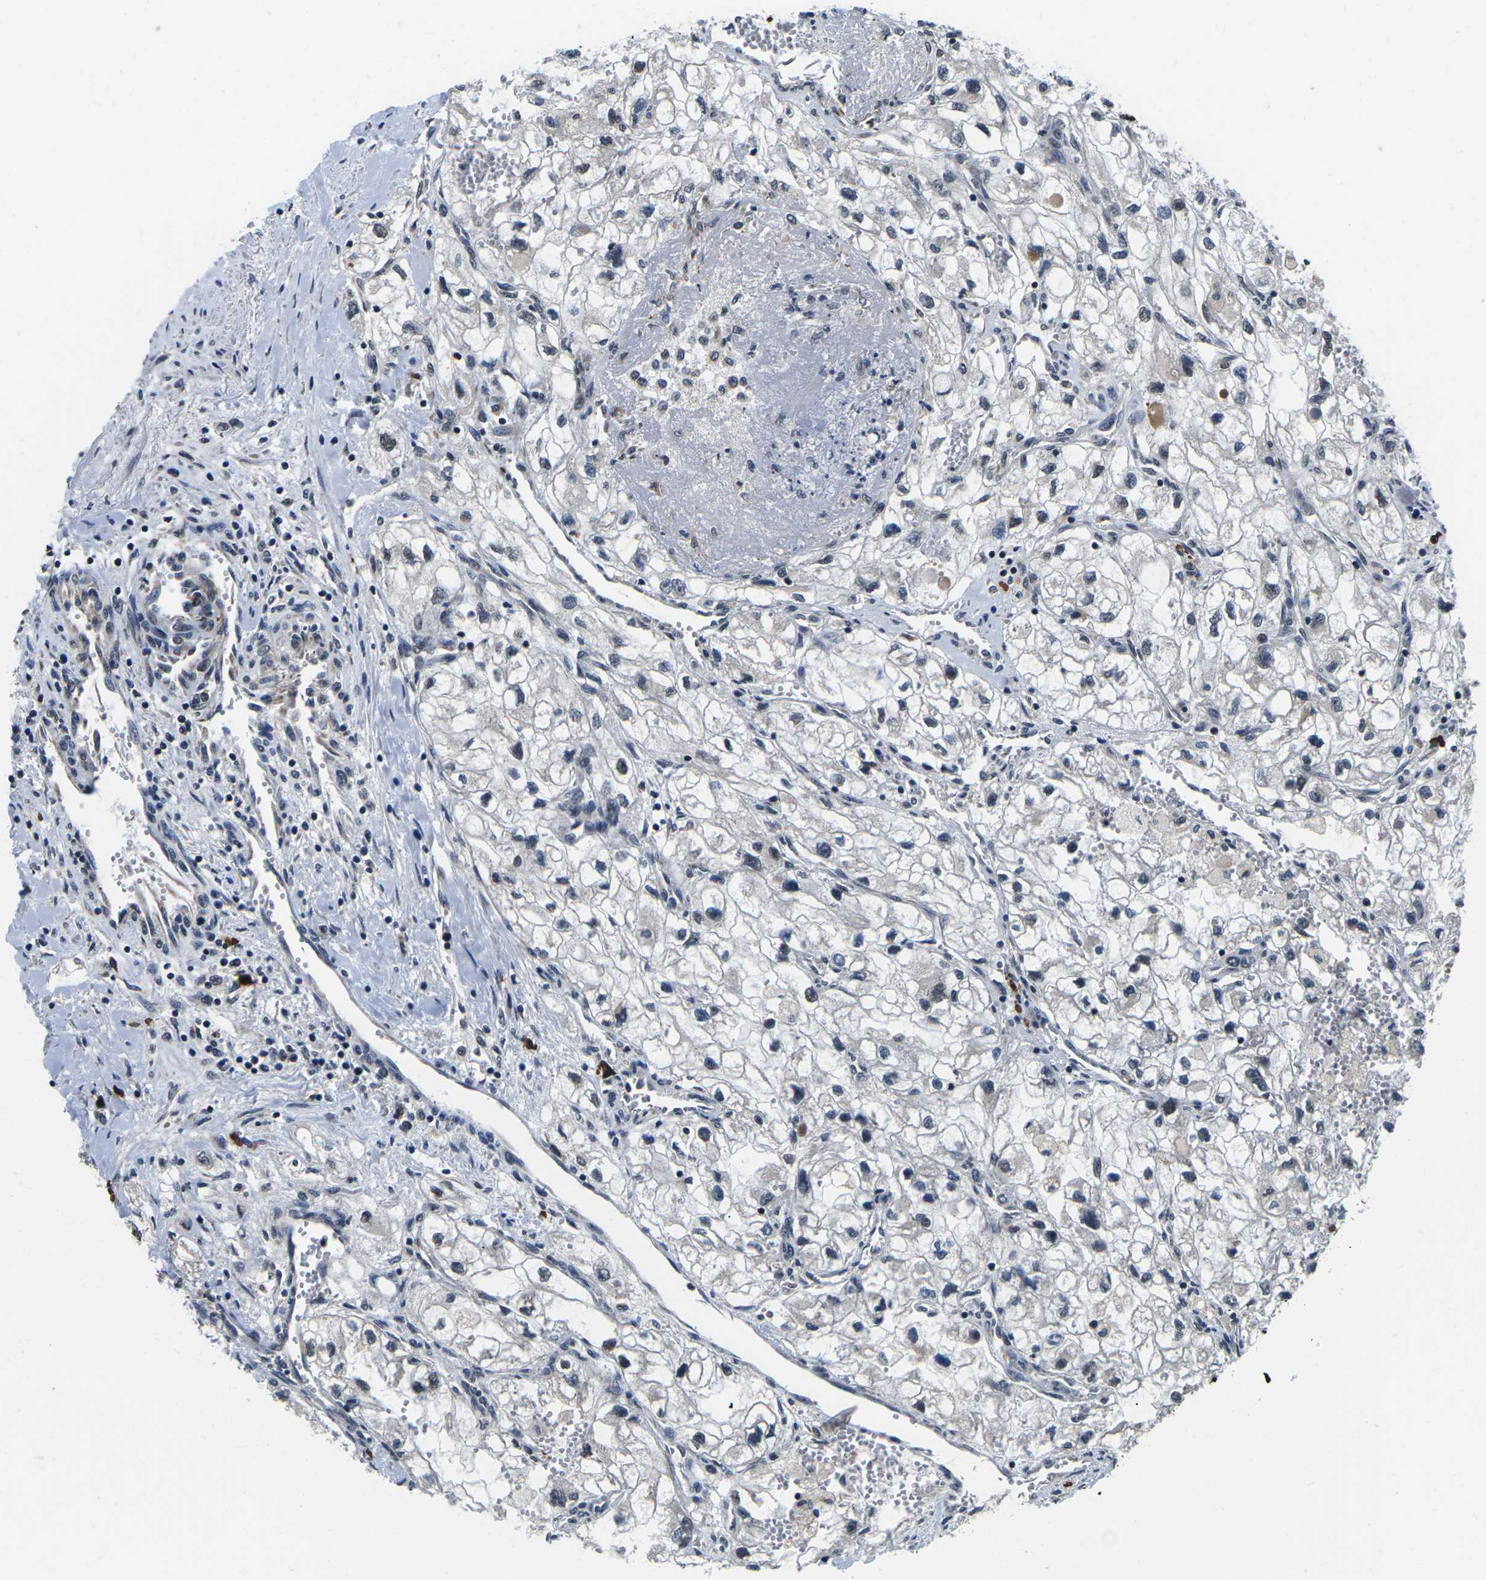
{"staining": {"intensity": "weak", "quantity": "<25%", "location": "nuclear"}, "tissue": "renal cancer", "cell_type": "Tumor cells", "image_type": "cancer", "snomed": [{"axis": "morphology", "description": "Adenocarcinoma, NOS"}, {"axis": "topography", "description": "Kidney"}], "caption": "The immunohistochemistry (IHC) micrograph has no significant staining in tumor cells of renal adenocarcinoma tissue. The staining was performed using DAB to visualize the protein expression in brown, while the nuclei were stained in blue with hematoxylin (Magnification: 20x).", "gene": "CCNE1", "patient": {"sex": "female", "age": 70}}